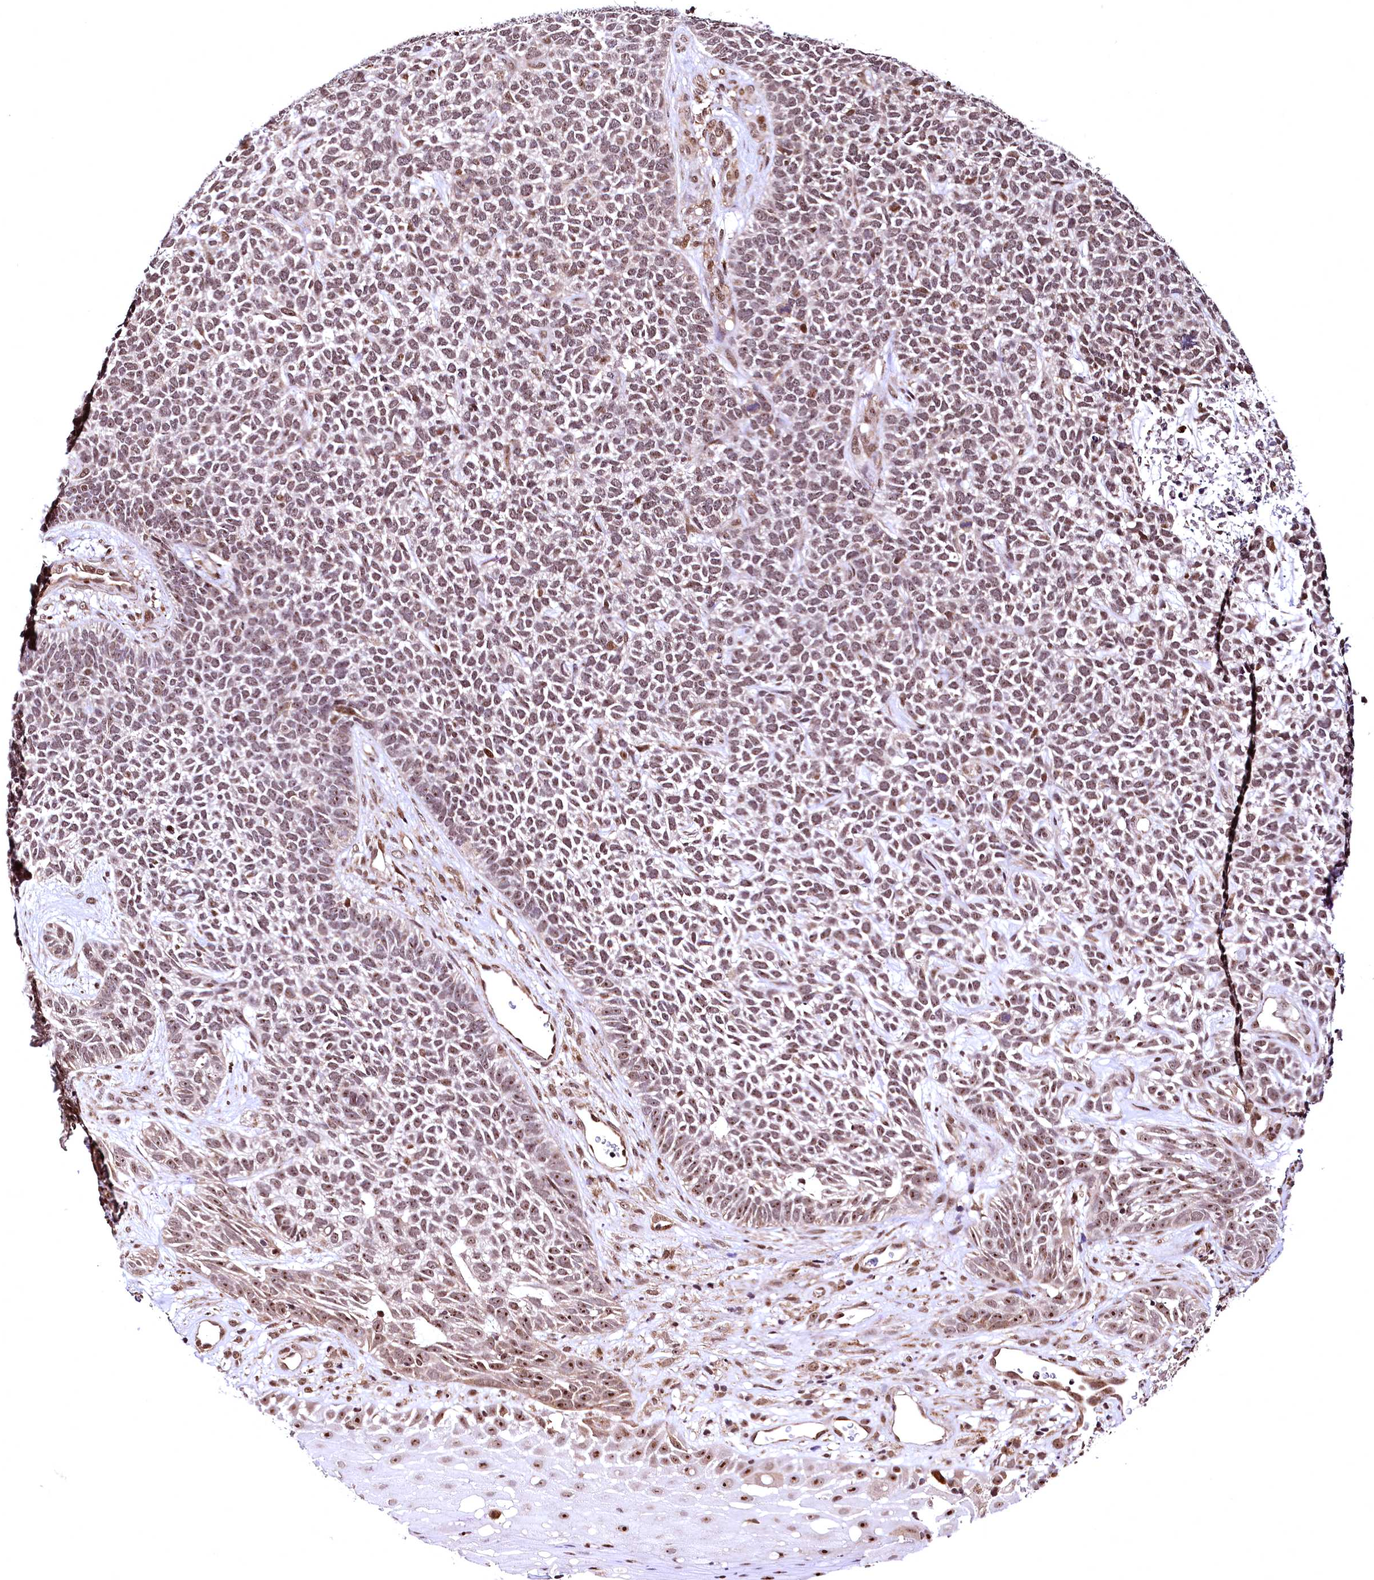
{"staining": {"intensity": "moderate", "quantity": ">75%", "location": "nuclear"}, "tissue": "skin cancer", "cell_type": "Tumor cells", "image_type": "cancer", "snomed": [{"axis": "morphology", "description": "Basal cell carcinoma"}, {"axis": "topography", "description": "Skin"}], "caption": "Skin cancer stained with DAB IHC exhibits medium levels of moderate nuclear positivity in about >75% of tumor cells.", "gene": "PDS5B", "patient": {"sex": "female", "age": 84}}